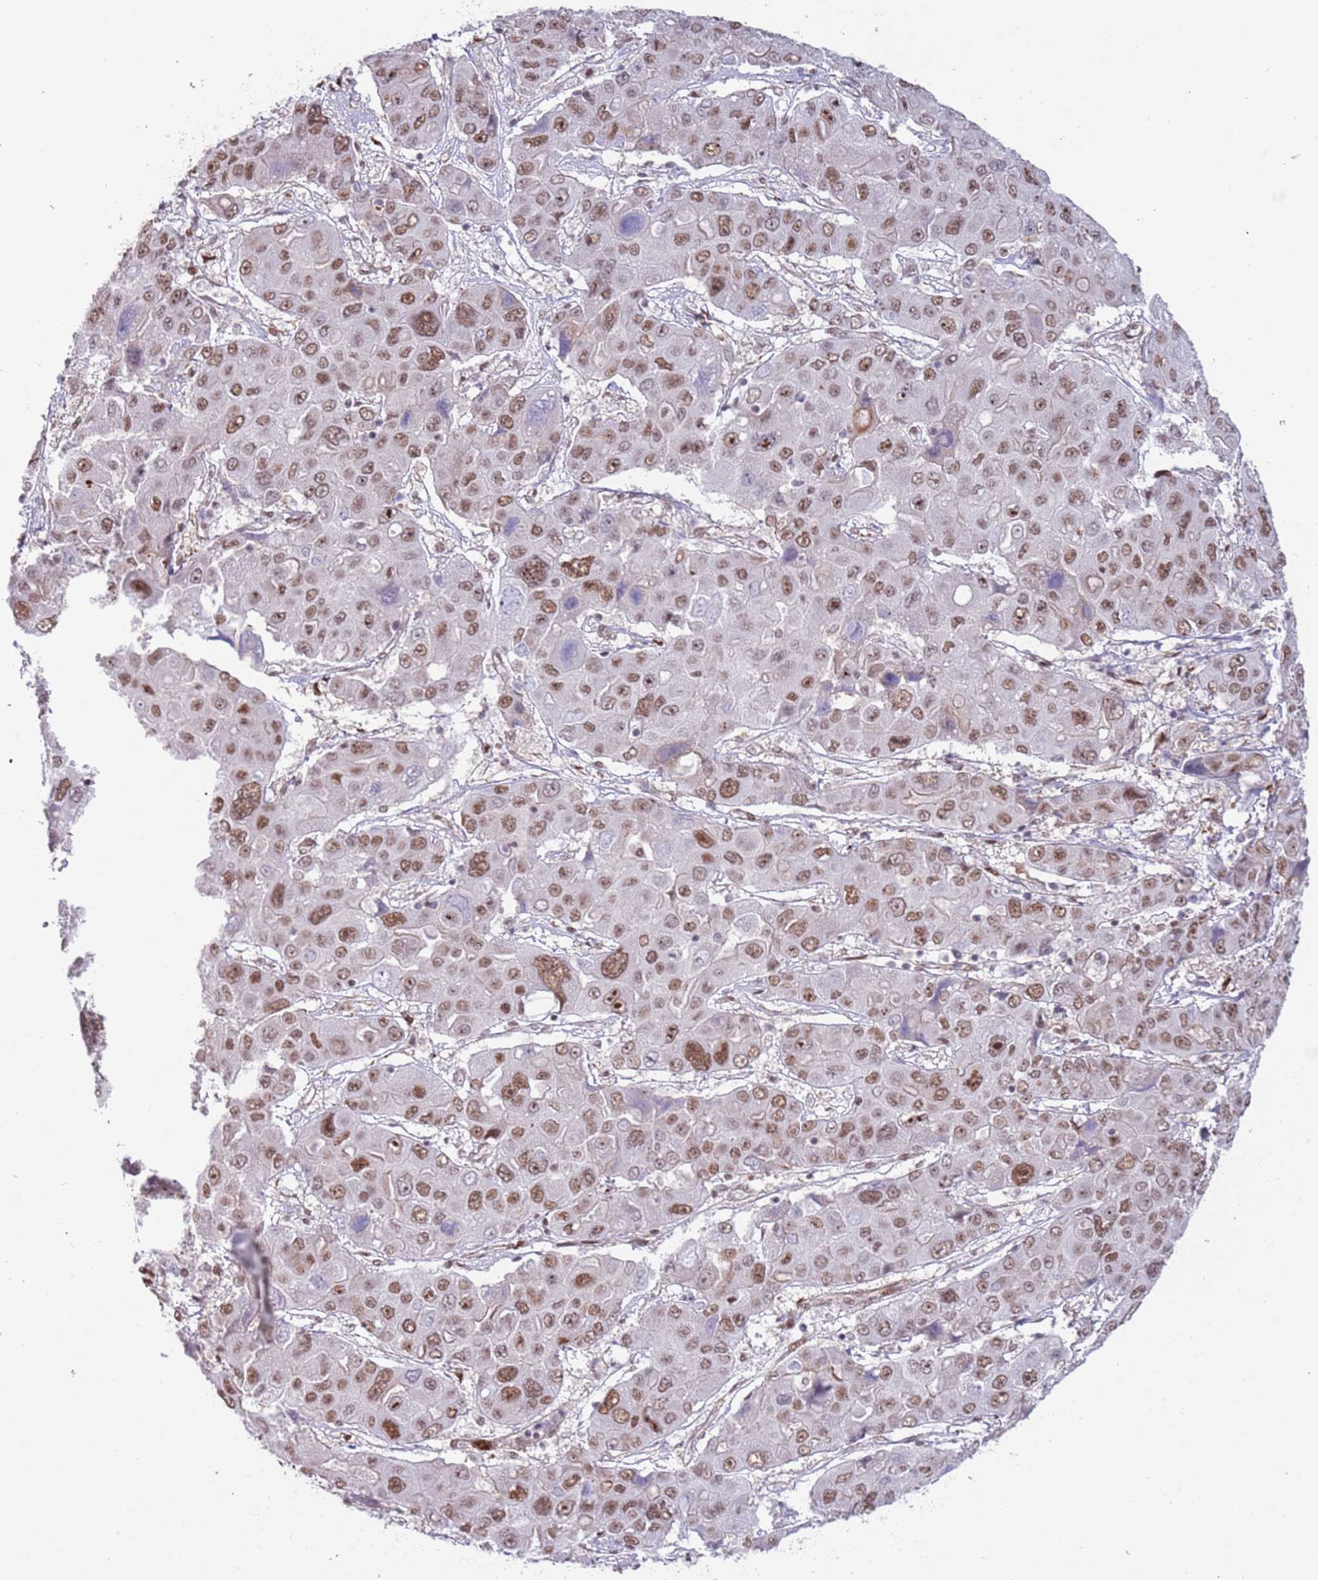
{"staining": {"intensity": "moderate", "quantity": ">75%", "location": "nuclear"}, "tissue": "liver cancer", "cell_type": "Tumor cells", "image_type": "cancer", "snomed": [{"axis": "morphology", "description": "Cholangiocarcinoma"}, {"axis": "topography", "description": "Liver"}], "caption": "Liver cancer (cholangiocarcinoma) stained with a protein marker exhibits moderate staining in tumor cells.", "gene": "LRMDA", "patient": {"sex": "male", "age": 67}}